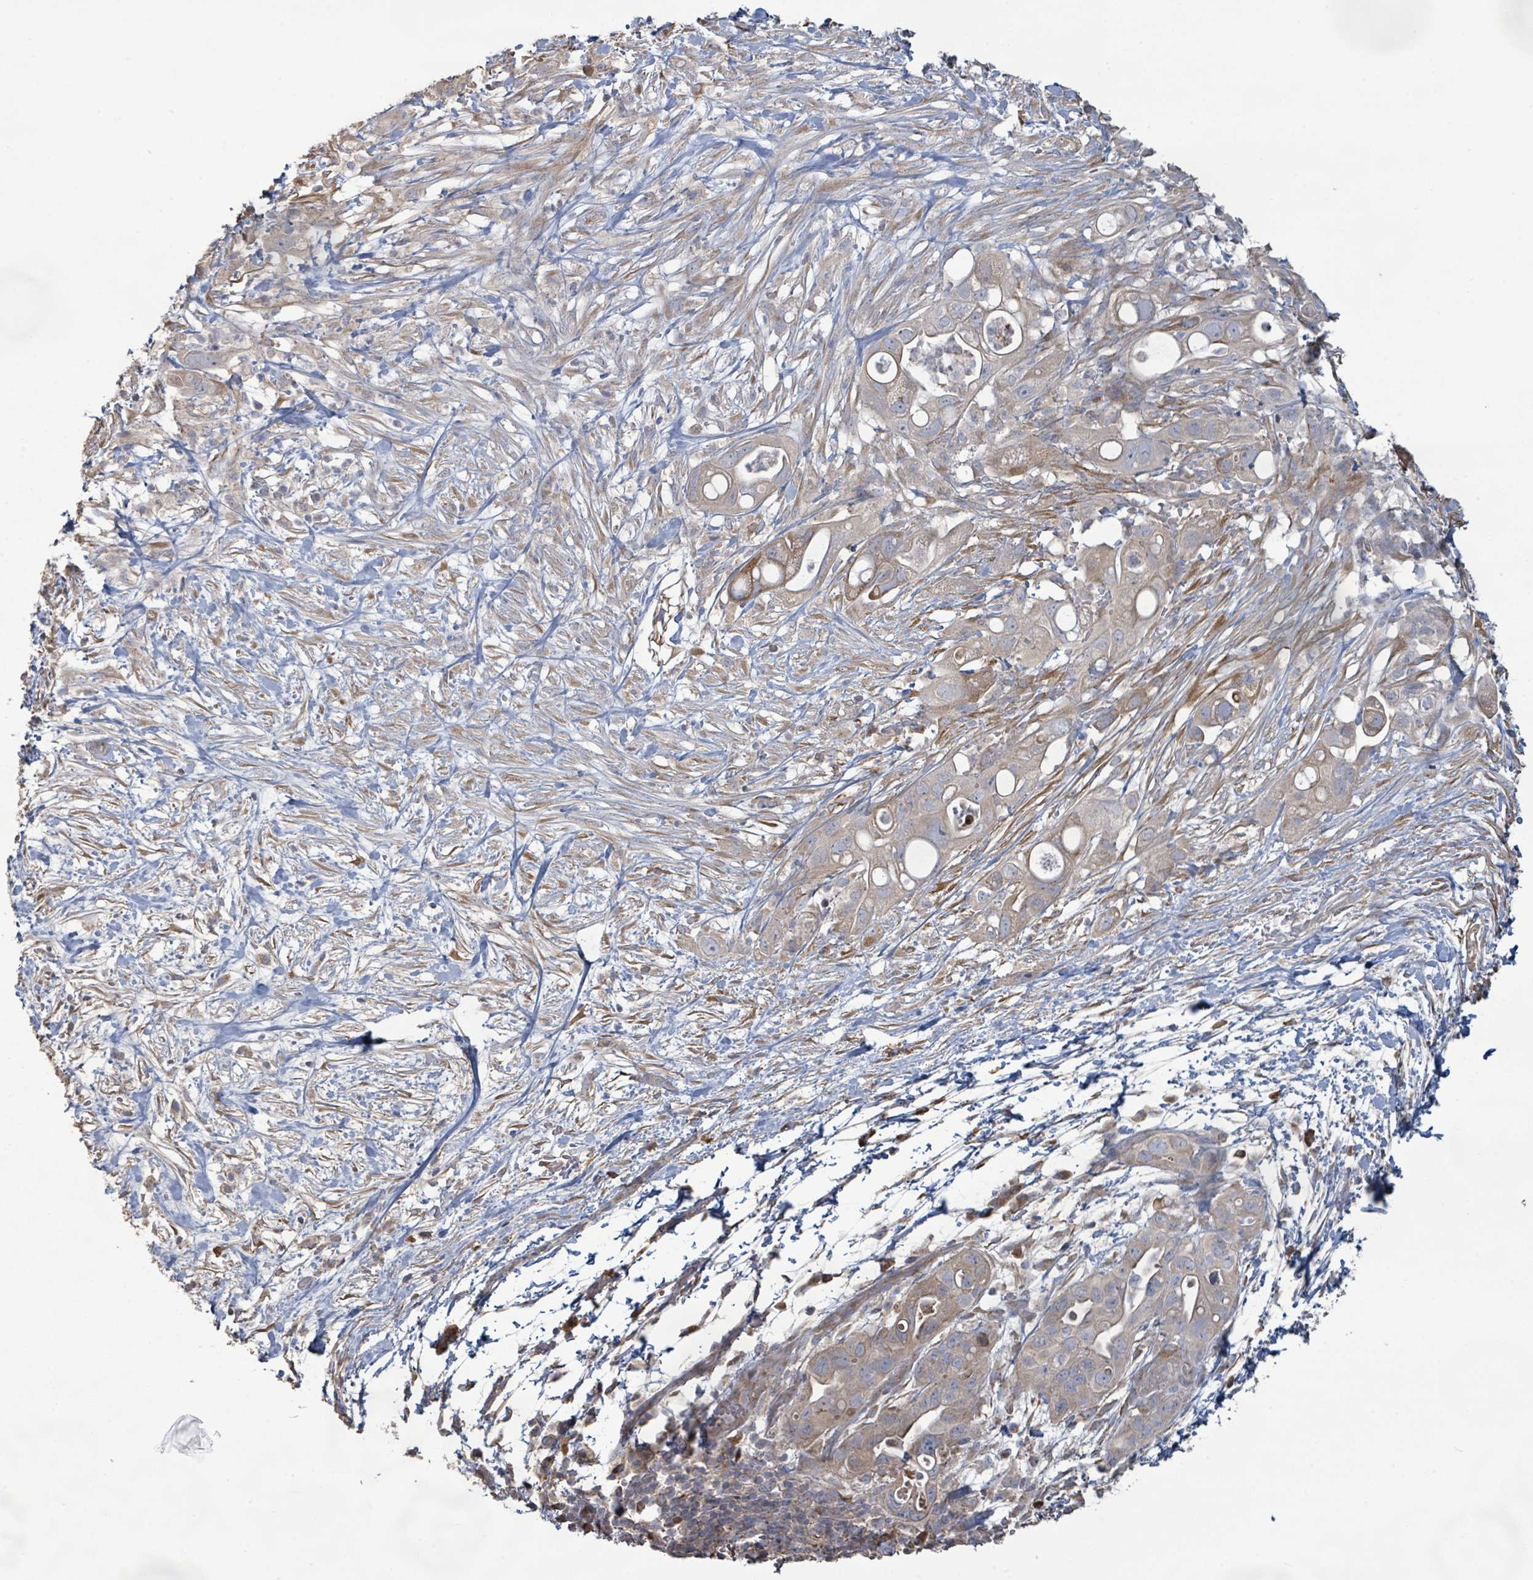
{"staining": {"intensity": "moderate", "quantity": "25%-75%", "location": "cytoplasmic/membranous"}, "tissue": "pancreatic cancer", "cell_type": "Tumor cells", "image_type": "cancer", "snomed": [{"axis": "morphology", "description": "Adenocarcinoma, NOS"}, {"axis": "topography", "description": "Pancreas"}], "caption": "Immunohistochemistry (IHC) histopathology image of neoplastic tissue: pancreatic cancer (adenocarcinoma) stained using IHC exhibits medium levels of moderate protein expression localized specifically in the cytoplasmic/membranous of tumor cells, appearing as a cytoplasmic/membranous brown color.", "gene": "KCNS2", "patient": {"sex": "female", "age": 72}}